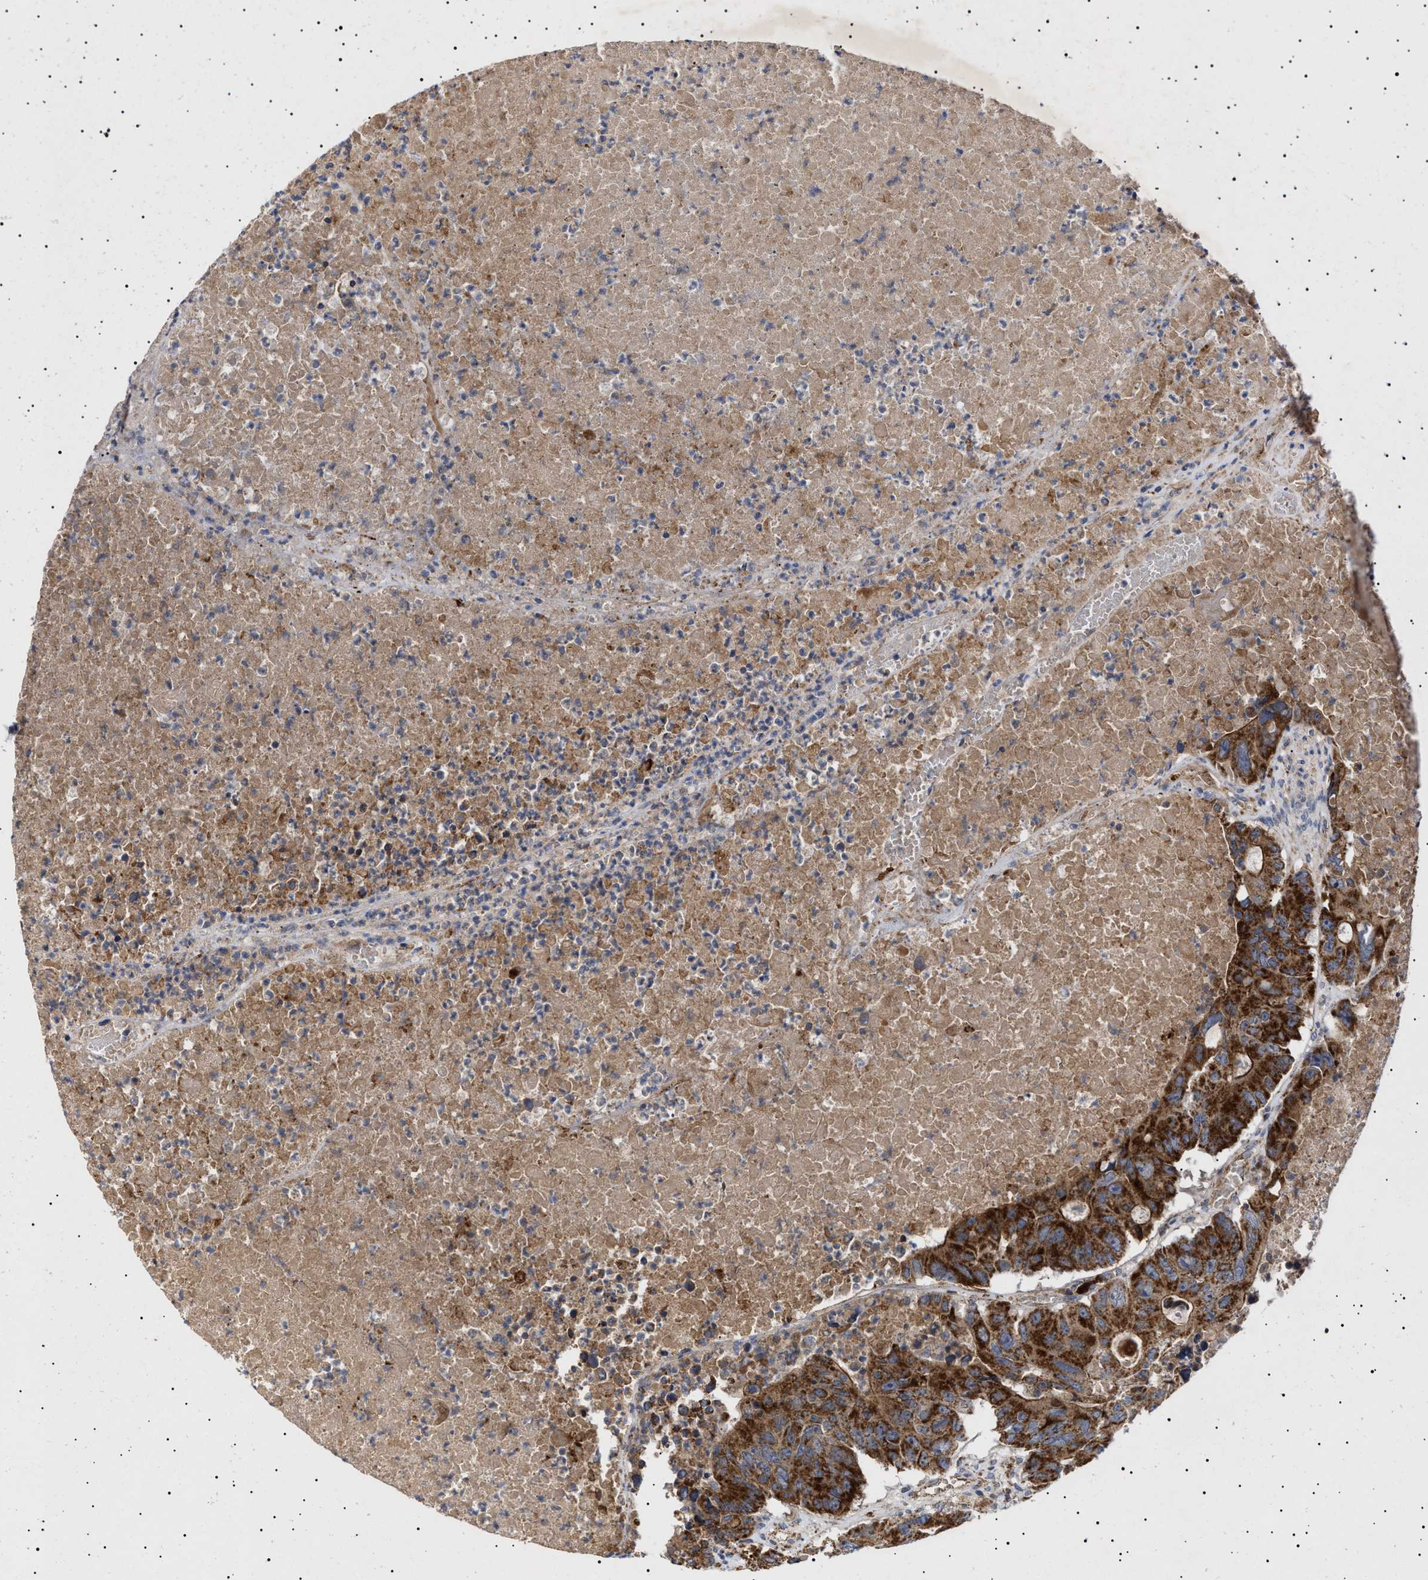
{"staining": {"intensity": "strong", "quantity": ">75%", "location": "cytoplasmic/membranous"}, "tissue": "colorectal cancer", "cell_type": "Tumor cells", "image_type": "cancer", "snomed": [{"axis": "morphology", "description": "Adenocarcinoma, NOS"}, {"axis": "topography", "description": "Colon"}], "caption": "Colorectal cancer (adenocarcinoma) was stained to show a protein in brown. There is high levels of strong cytoplasmic/membranous positivity in about >75% of tumor cells.", "gene": "MRPL10", "patient": {"sex": "male", "age": 87}}